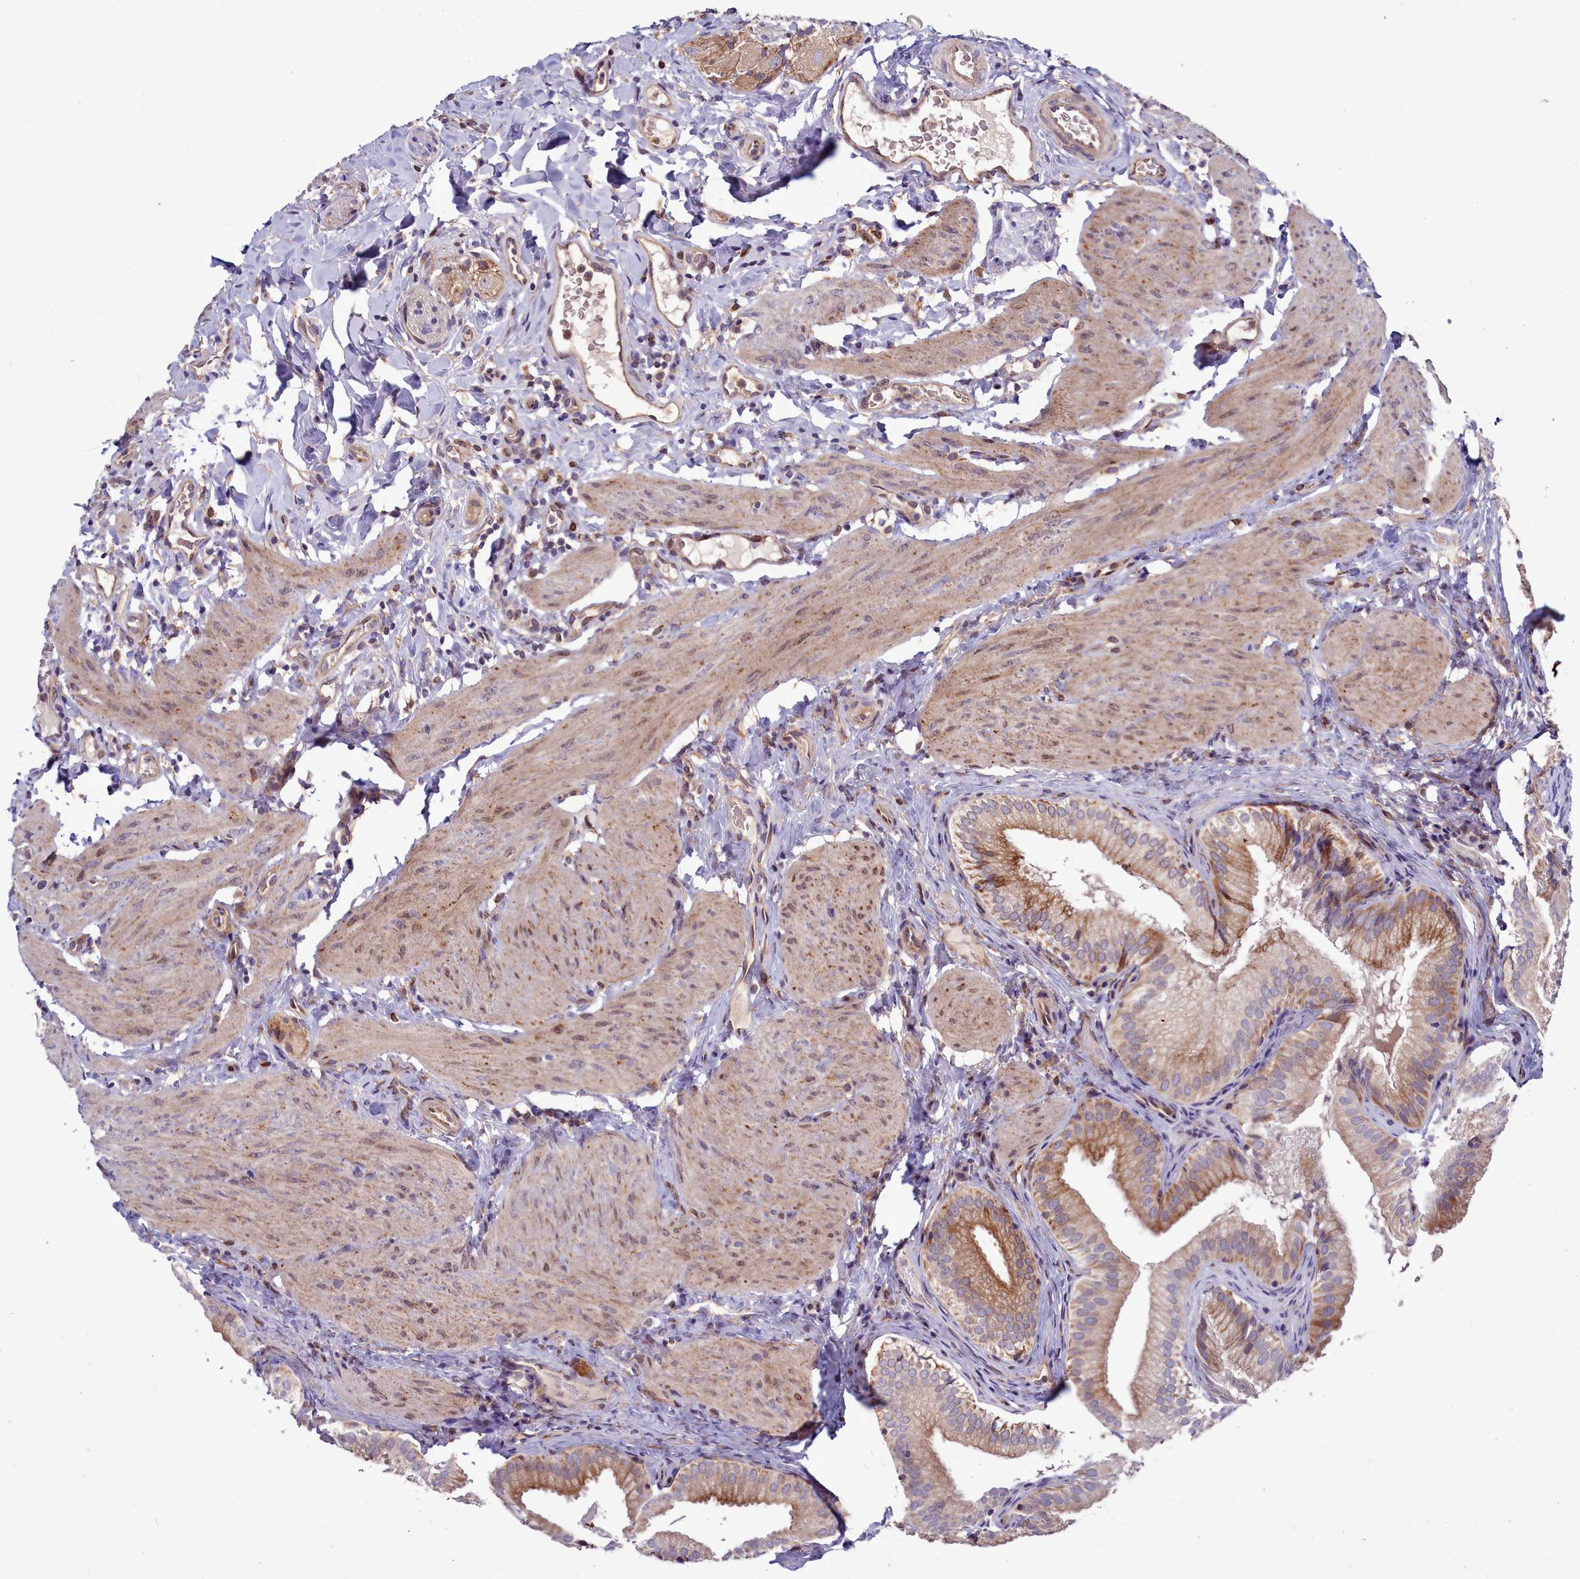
{"staining": {"intensity": "strong", "quantity": "25%-75%", "location": "cytoplasmic/membranous"}, "tissue": "gallbladder", "cell_type": "Glandular cells", "image_type": "normal", "snomed": [{"axis": "morphology", "description": "Normal tissue, NOS"}, {"axis": "topography", "description": "Gallbladder"}], "caption": "Strong cytoplasmic/membranous positivity is appreciated in about 25%-75% of glandular cells in unremarkable gallbladder. Ihc stains the protein in brown and the nuclei are stained blue.", "gene": "RAPGEF4", "patient": {"sex": "female", "age": 30}}